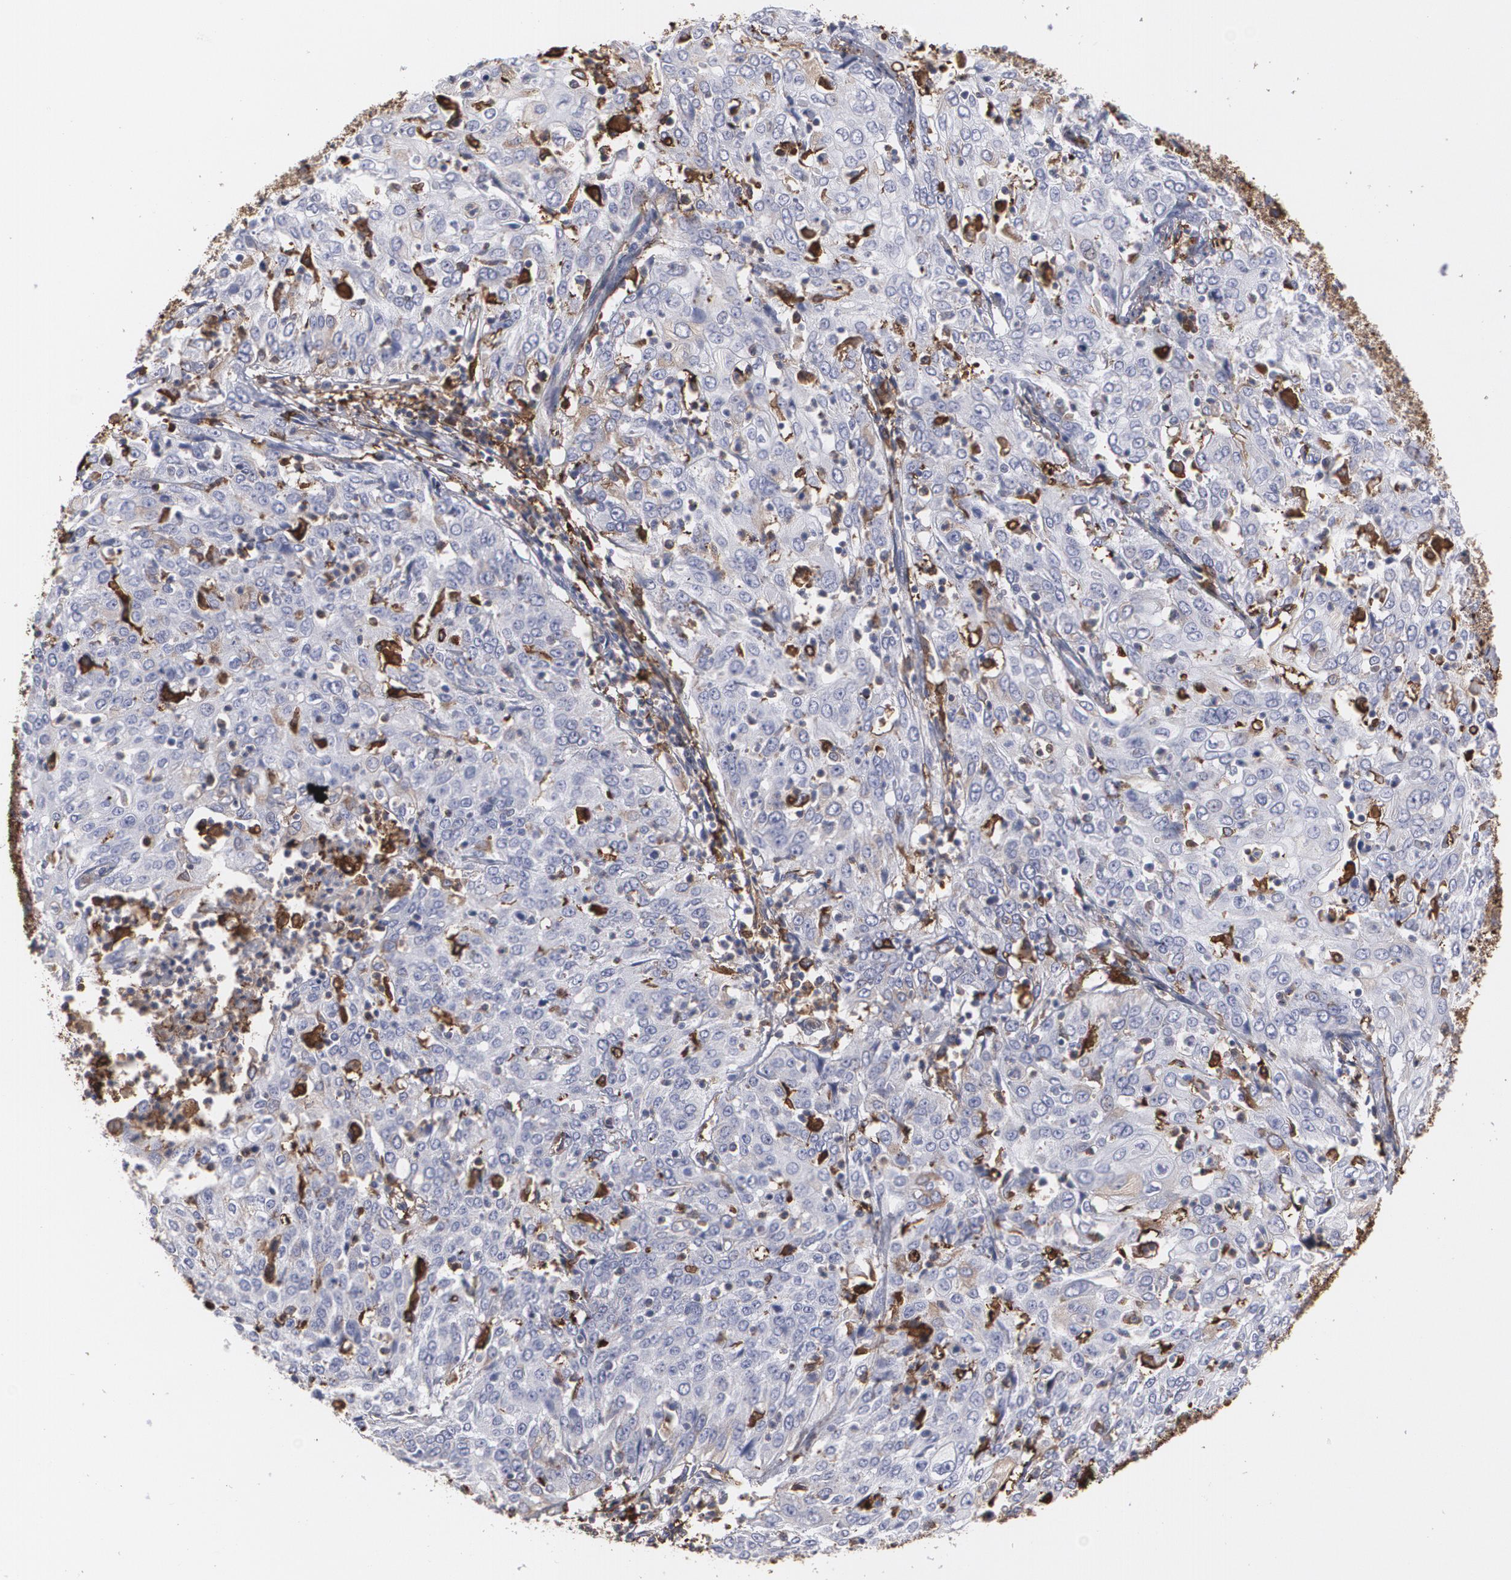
{"staining": {"intensity": "negative", "quantity": "none", "location": "none"}, "tissue": "cervical cancer", "cell_type": "Tumor cells", "image_type": "cancer", "snomed": [{"axis": "morphology", "description": "Squamous cell carcinoma, NOS"}, {"axis": "topography", "description": "Cervix"}], "caption": "DAB immunohistochemical staining of human cervical squamous cell carcinoma displays no significant staining in tumor cells.", "gene": "ODC1", "patient": {"sex": "female", "age": 39}}